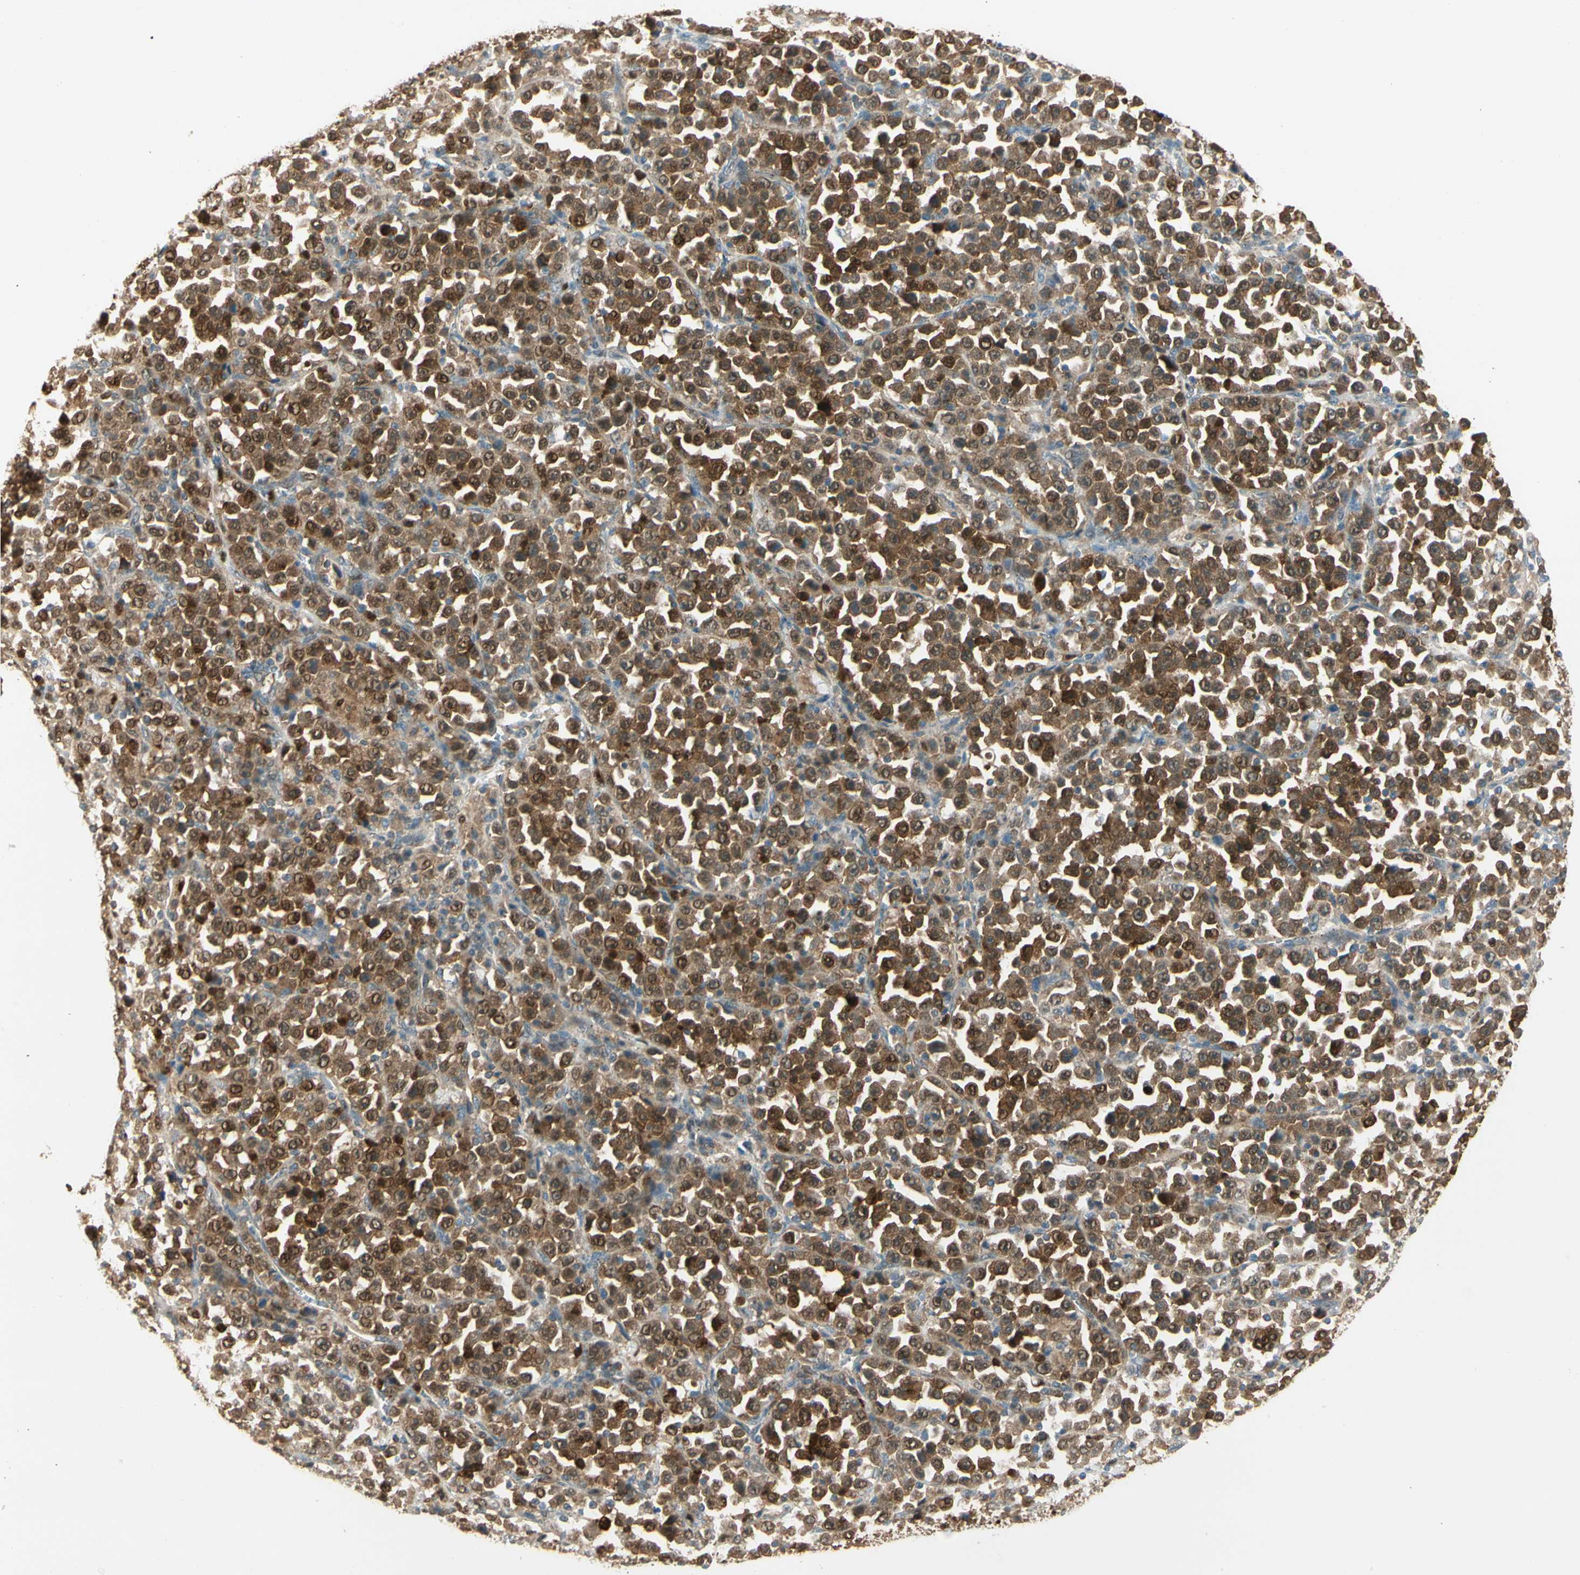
{"staining": {"intensity": "strong", "quantity": ">75%", "location": "cytoplasmic/membranous,nuclear"}, "tissue": "stomach cancer", "cell_type": "Tumor cells", "image_type": "cancer", "snomed": [{"axis": "morphology", "description": "Normal tissue, NOS"}, {"axis": "morphology", "description": "Adenocarcinoma, NOS"}, {"axis": "topography", "description": "Stomach, upper"}, {"axis": "topography", "description": "Stomach"}], "caption": "The photomicrograph displays immunohistochemical staining of stomach adenocarcinoma. There is strong cytoplasmic/membranous and nuclear staining is present in approximately >75% of tumor cells. Nuclei are stained in blue.", "gene": "LTA4H", "patient": {"sex": "male", "age": 59}}